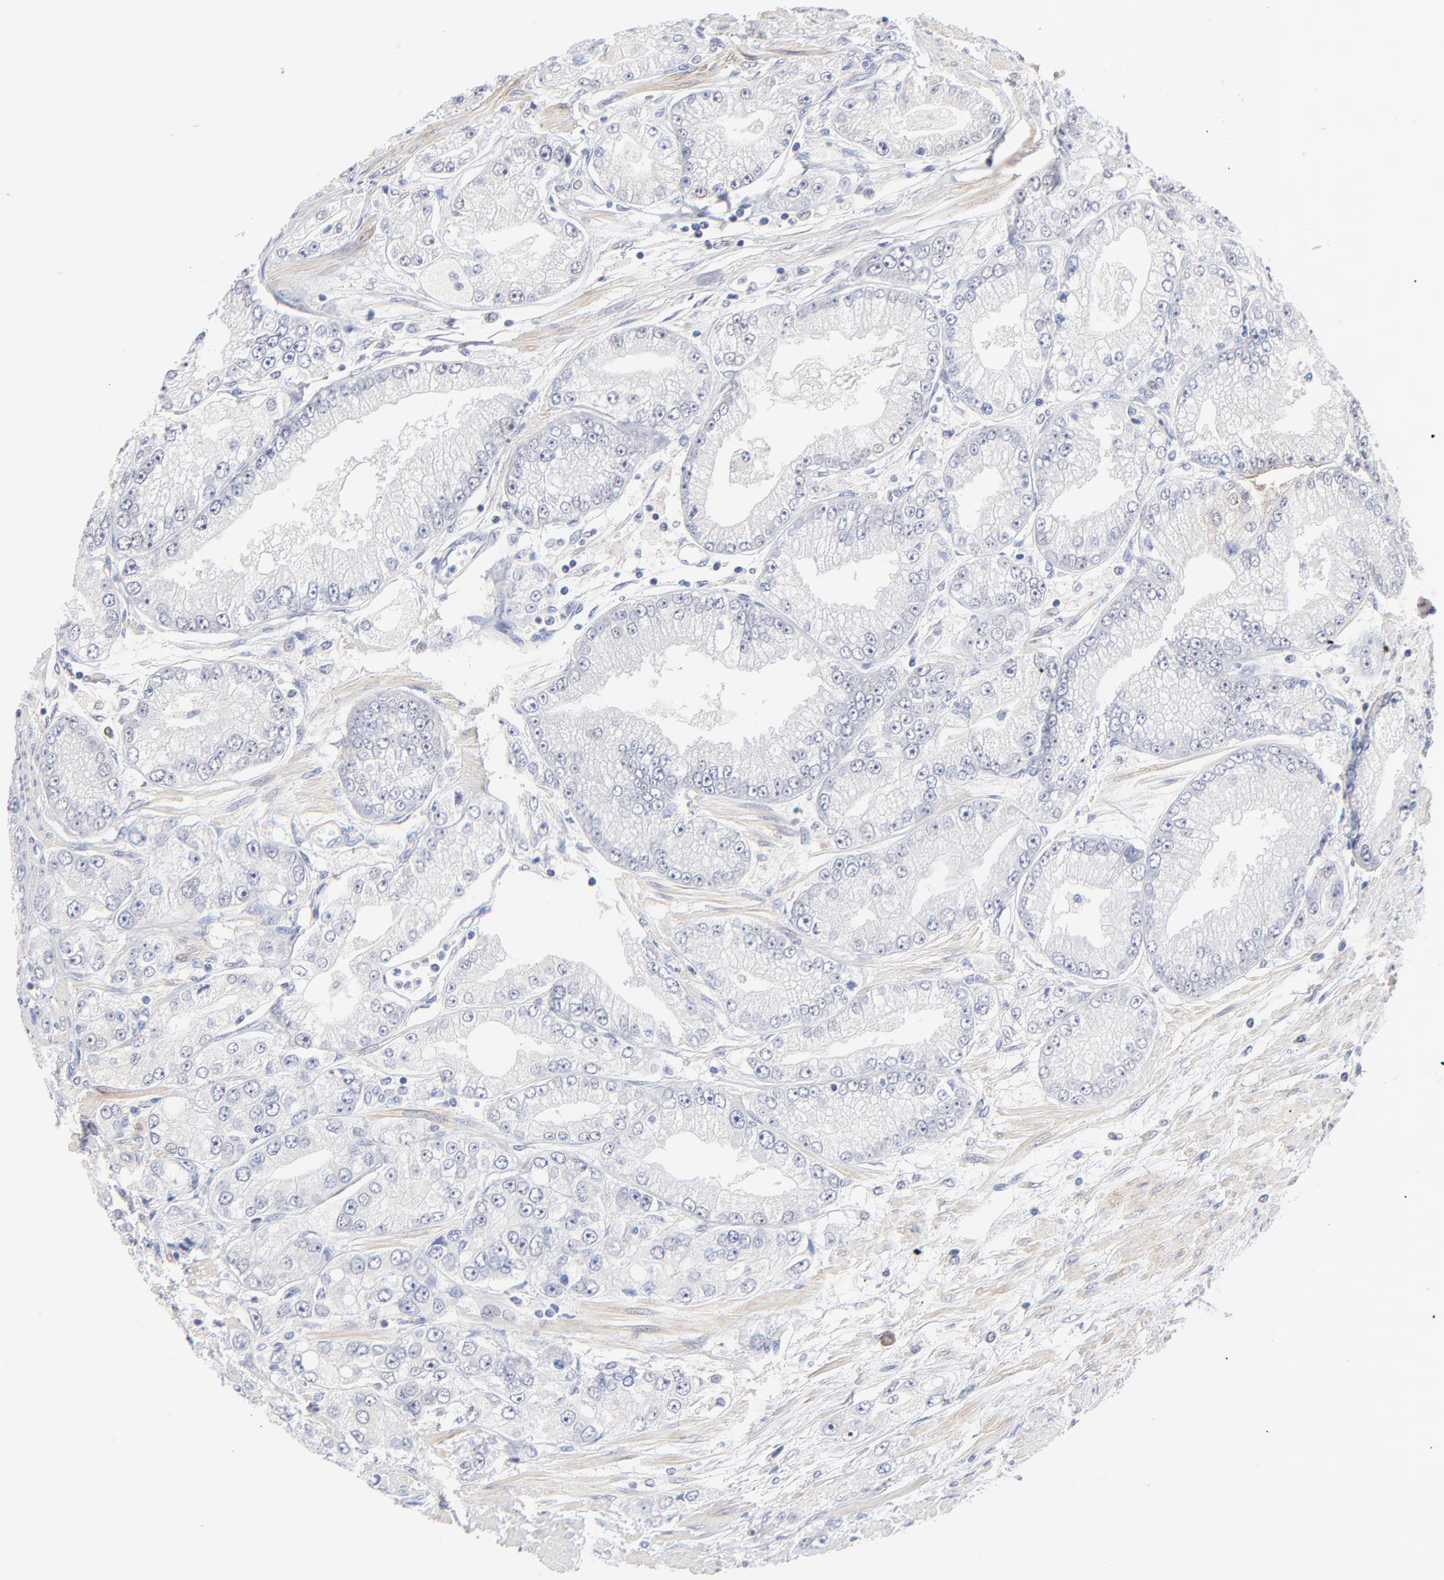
{"staining": {"intensity": "negative", "quantity": "none", "location": "none"}, "tissue": "prostate cancer", "cell_type": "Tumor cells", "image_type": "cancer", "snomed": [{"axis": "morphology", "description": "Adenocarcinoma, Medium grade"}, {"axis": "topography", "description": "Prostate"}], "caption": "Tumor cells are negative for protein expression in human medium-grade adenocarcinoma (prostate).", "gene": "TWNK", "patient": {"sex": "male", "age": 72}}